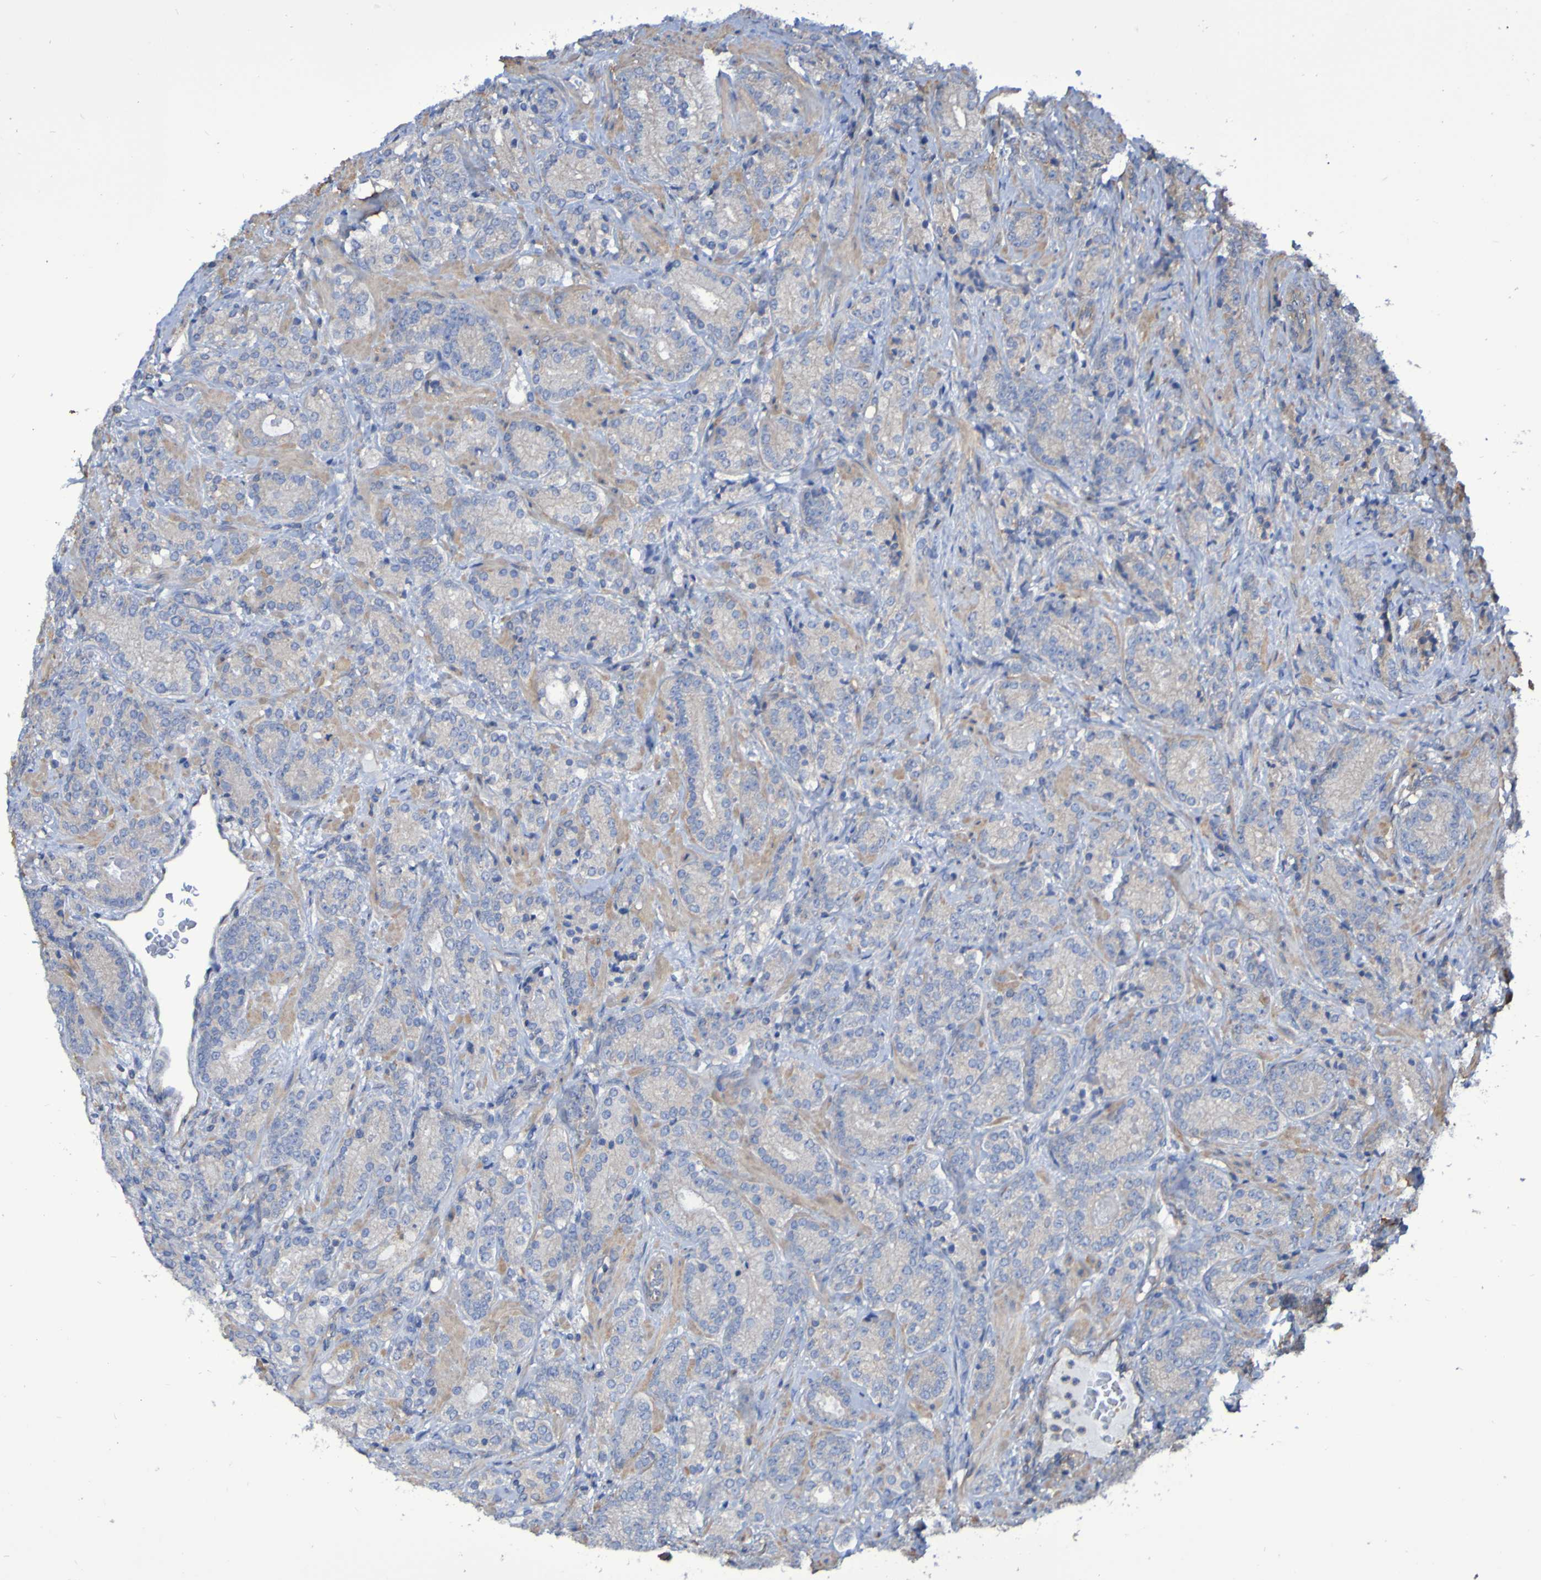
{"staining": {"intensity": "negative", "quantity": "none", "location": "none"}, "tissue": "prostate cancer", "cell_type": "Tumor cells", "image_type": "cancer", "snomed": [{"axis": "morphology", "description": "Adenocarcinoma, High grade"}, {"axis": "topography", "description": "Prostate"}], "caption": "Image shows no protein expression in tumor cells of prostate cancer (adenocarcinoma (high-grade)) tissue.", "gene": "SYNJ1", "patient": {"sex": "male", "age": 61}}